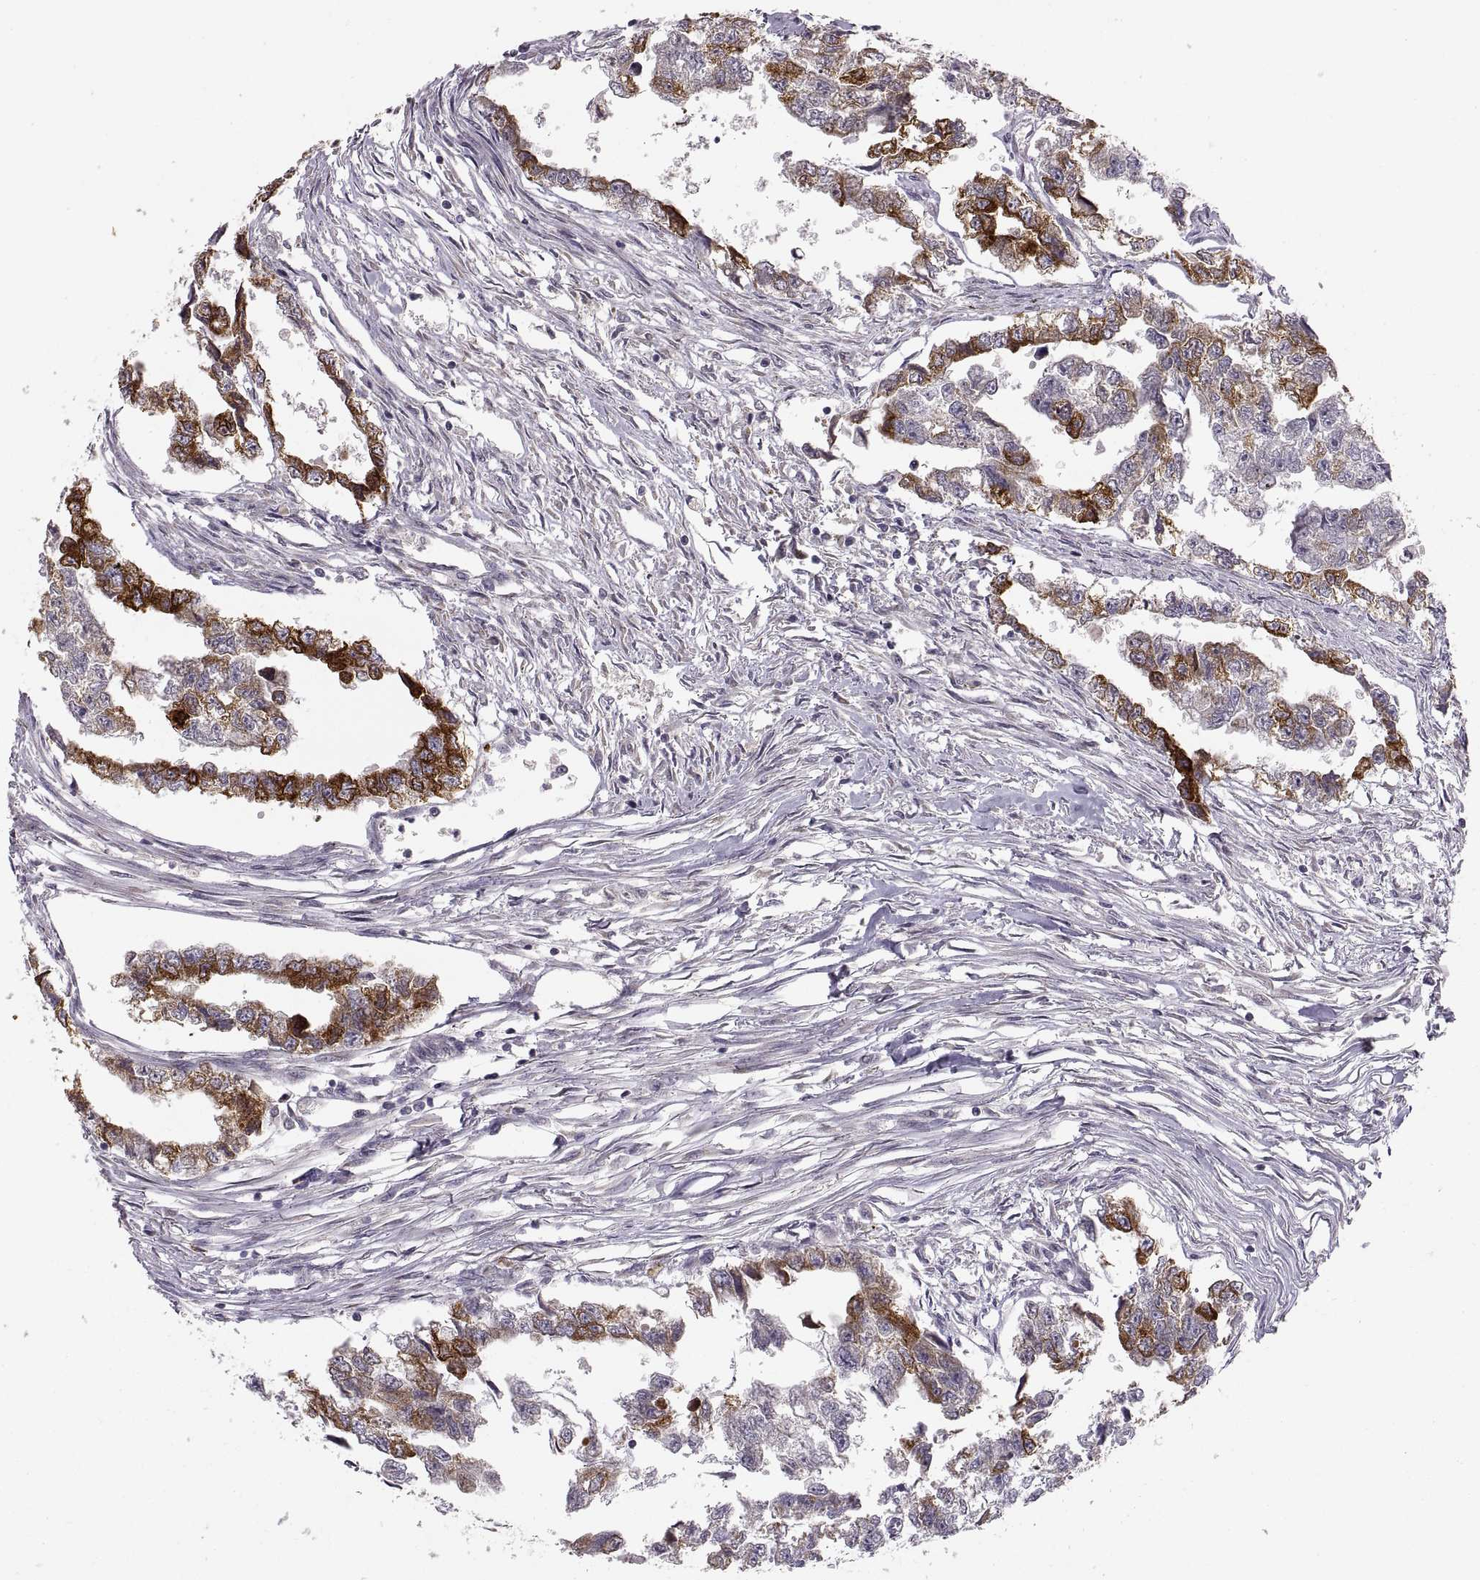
{"staining": {"intensity": "strong", "quantity": ">75%", "location": "cytoplasmic/membranous"}, "tissue": "testis cancer", "cell_type": "Tumor cells", "image_type": "cancer", "snomed": [{"axis": "morphology", "description": "Carcinoma, Embryonal, NOS"}, {"axis": "morphology", "description": "Teratoma, malignant, NOS"}, {"axis": "topography", "description": "Testis"}], "caption": "Protein staining demonstrates strong cytoplasmic/membranous staining in approximately >75% of tumor cells in testis cancer. The staining is performed using DAB (3,3'-diaminobenzidine) brown chromogen to label protein expression. The nuclei are counter-stained blue using hematoxylin.", "gene": "HMGCR", "patient": {"sex": "male", "age": 44}}